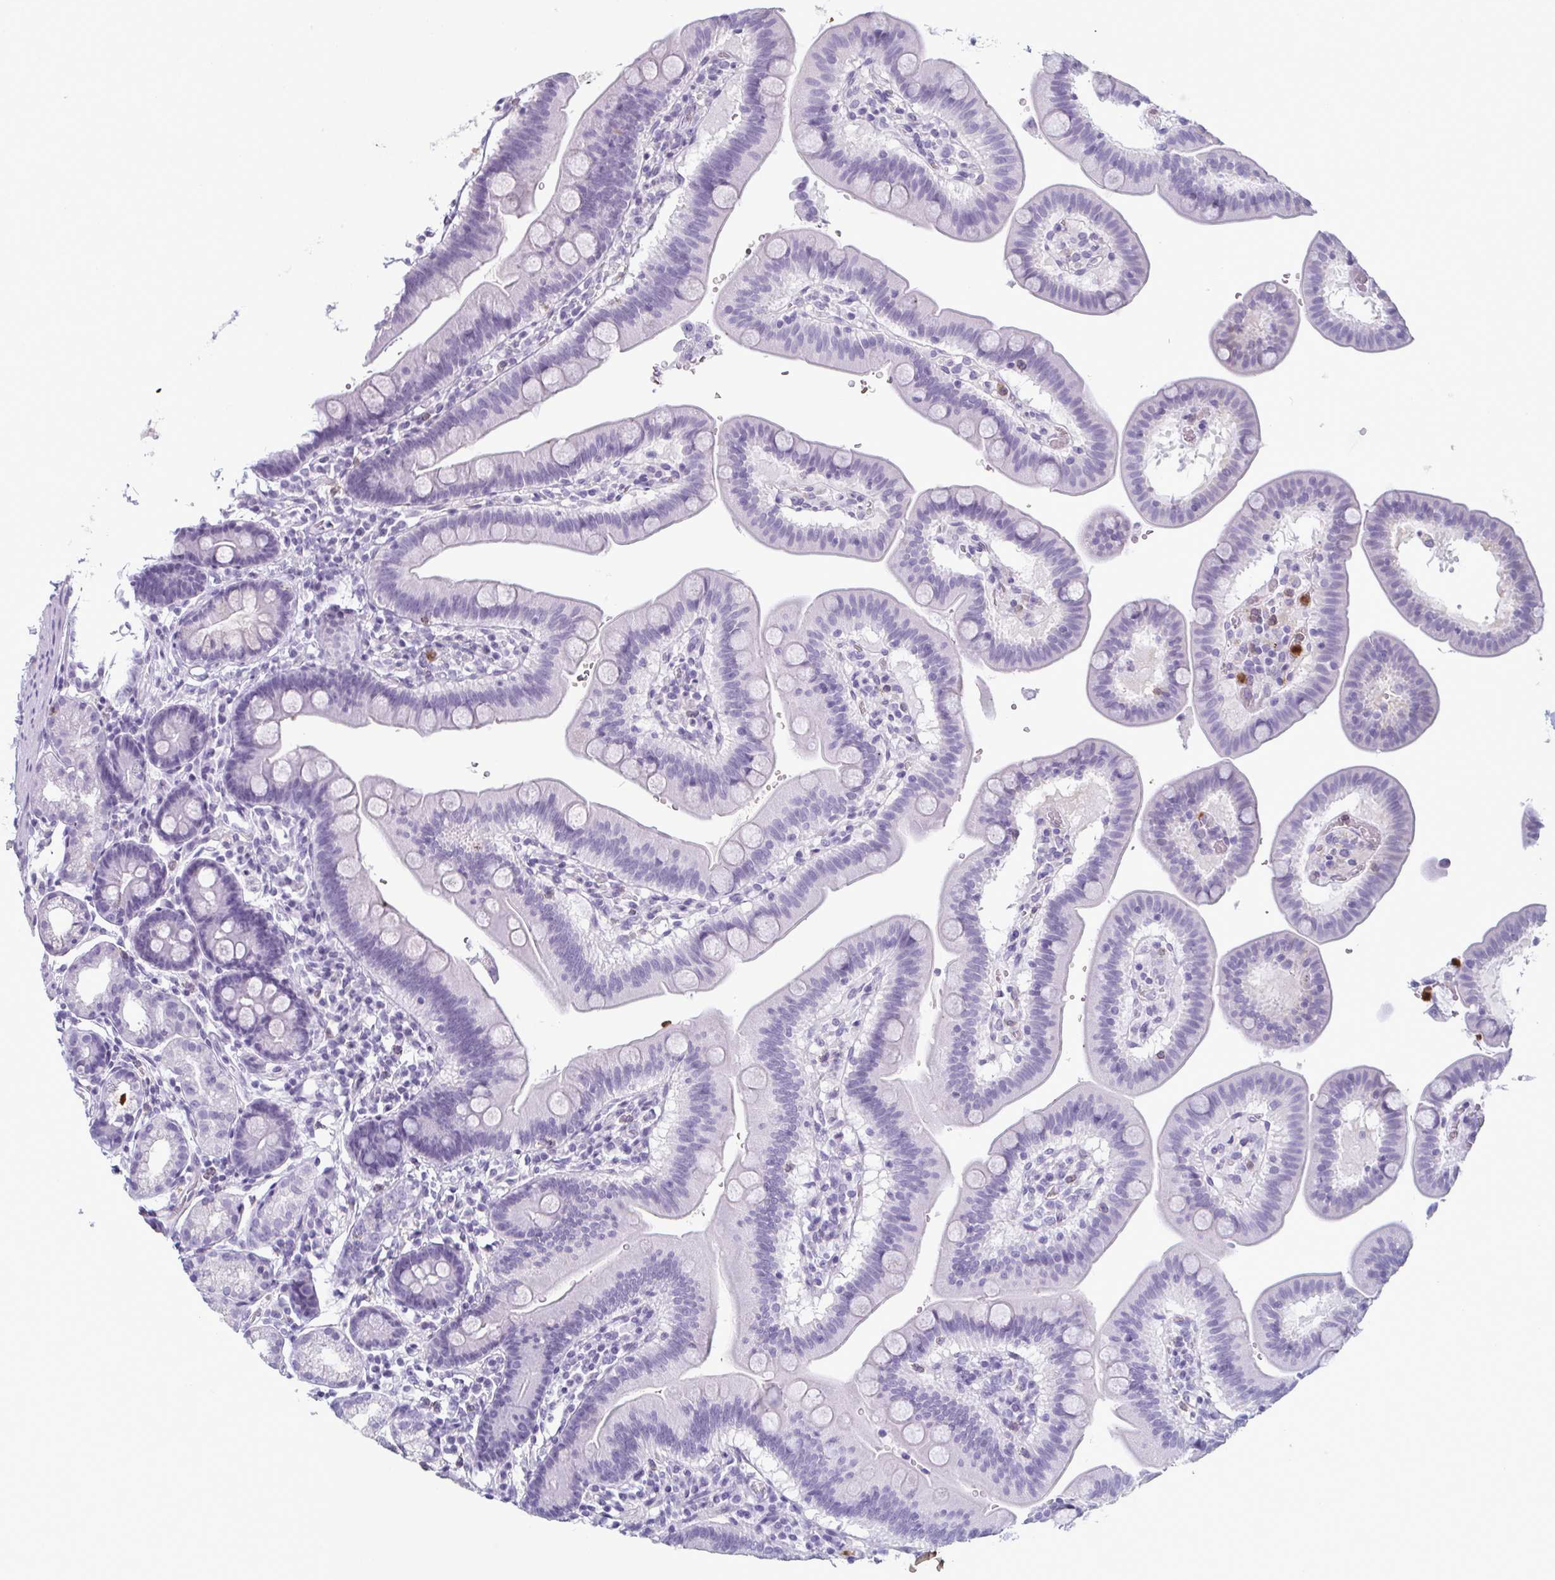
{"staining": {"intensity": "negative", "quantity": "none", "location": "none"}, "tissue": "duodenum", "cell_type": "Glandular cells", "image_type": "normal", "snomed": [{"axis": "morphology", "description": "Normal tissue, NOS"}, {"axis": "topography", "description": "Pancreas"}, {"axis": "topography", "description": "Duodenum"}], "caption": "Duodenum was stained to show a protein in brown. There is no significant positivity in glandular cells. (Brightfield microscopy of DAB immunohistochemistry at high magnification).", "gene": "CDA", "patient": {"sex": "male", "age": 59}}